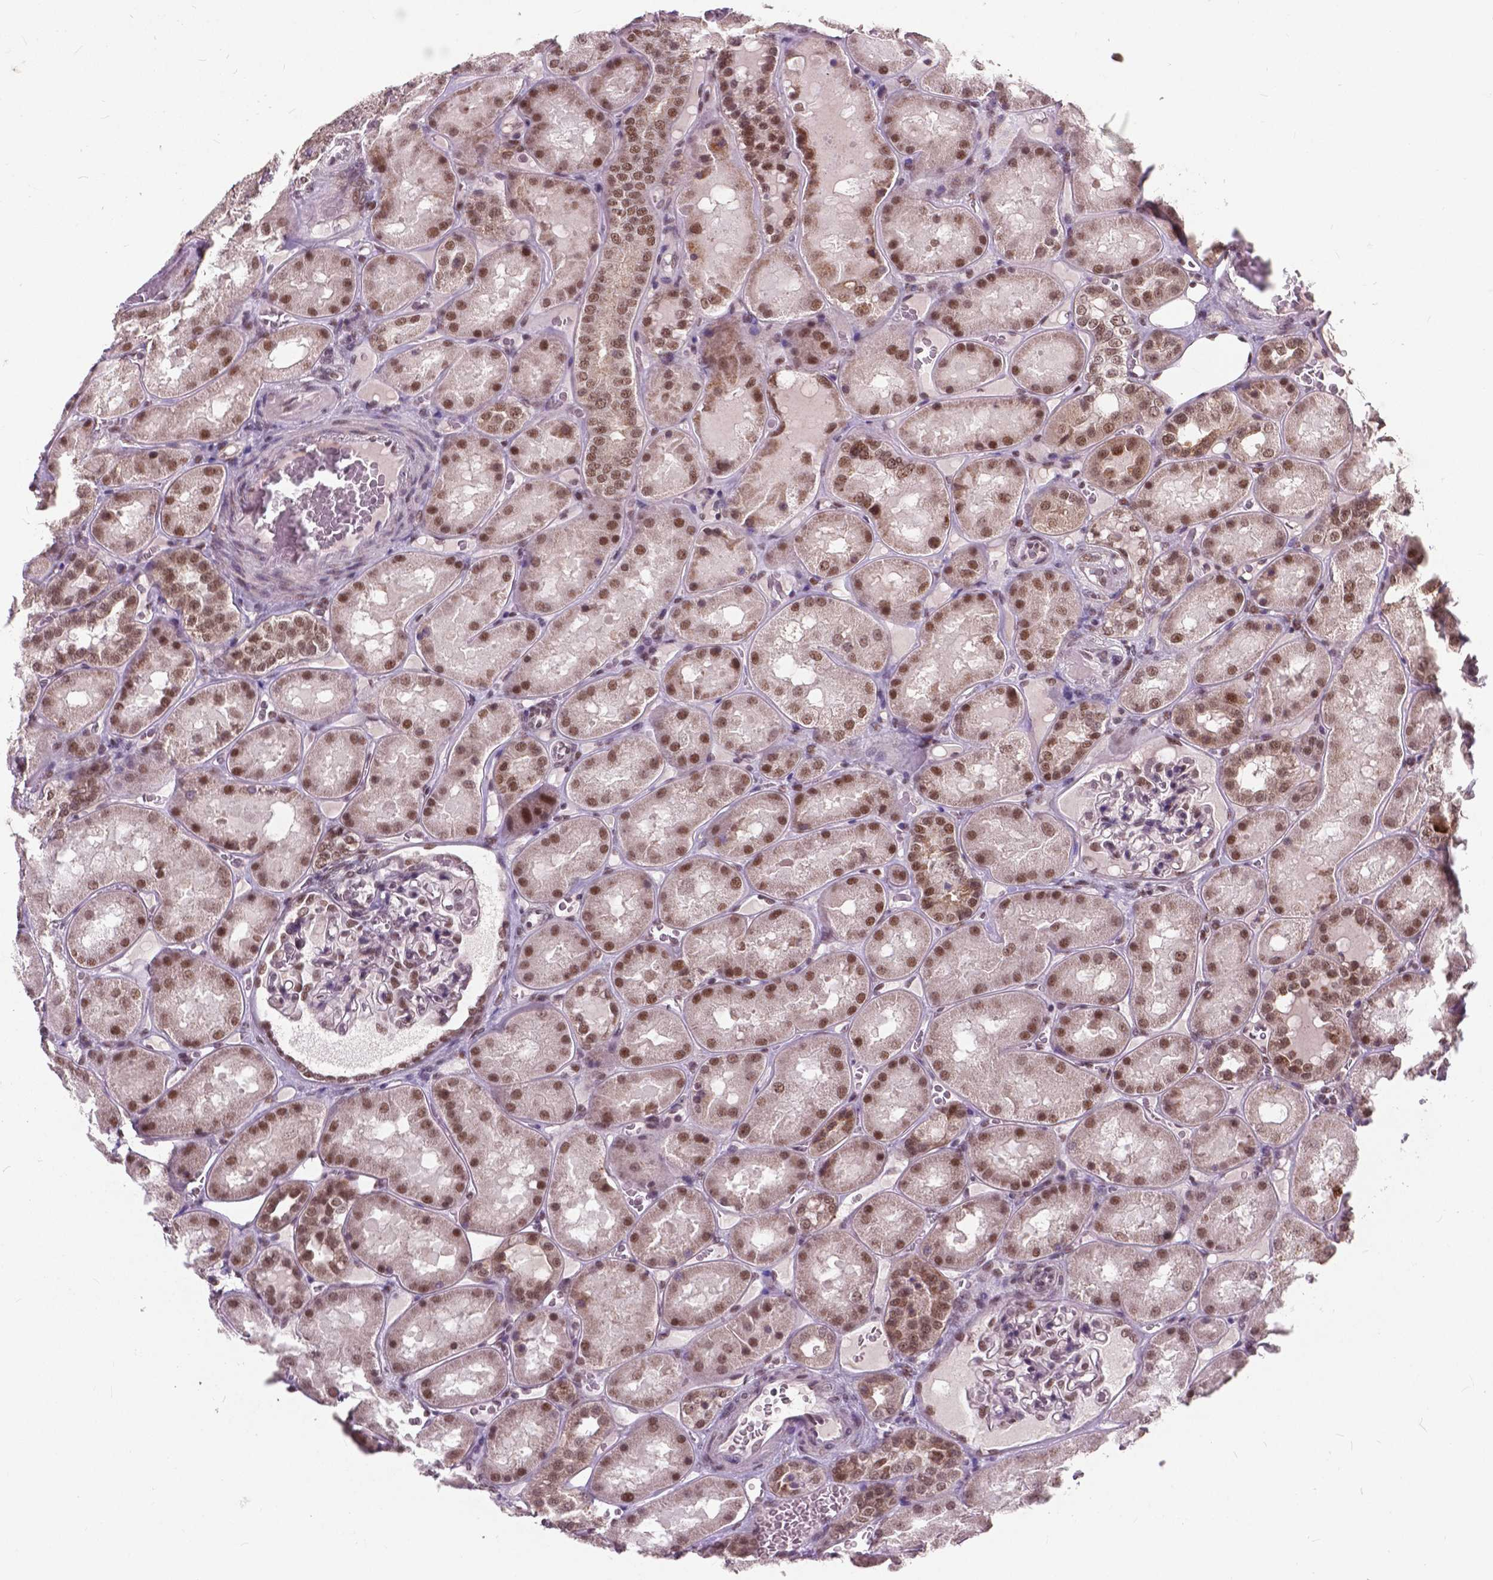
{"staining": {"intensity": "moderate", "quantity": "25%-75%", "location": "nuclear"}, "tissue": "kidney", "cell_type": "Cells in glomeruli", "image_type": "normal", "snomed": [{"axis": "morphology", "description": "Normal tissue, NOS"}, {"axis": "topography", "description": "Kidney"}], "caption": "A medium amount of moderate nuclear staining is appreciated in about 25%-75% of cells in glomeruli in benign kidney. Ihc stains the protein in brown and the nuclei are stained blue.", "gene": "MSH2", "patient": {"sex": "male", "age": 73}}